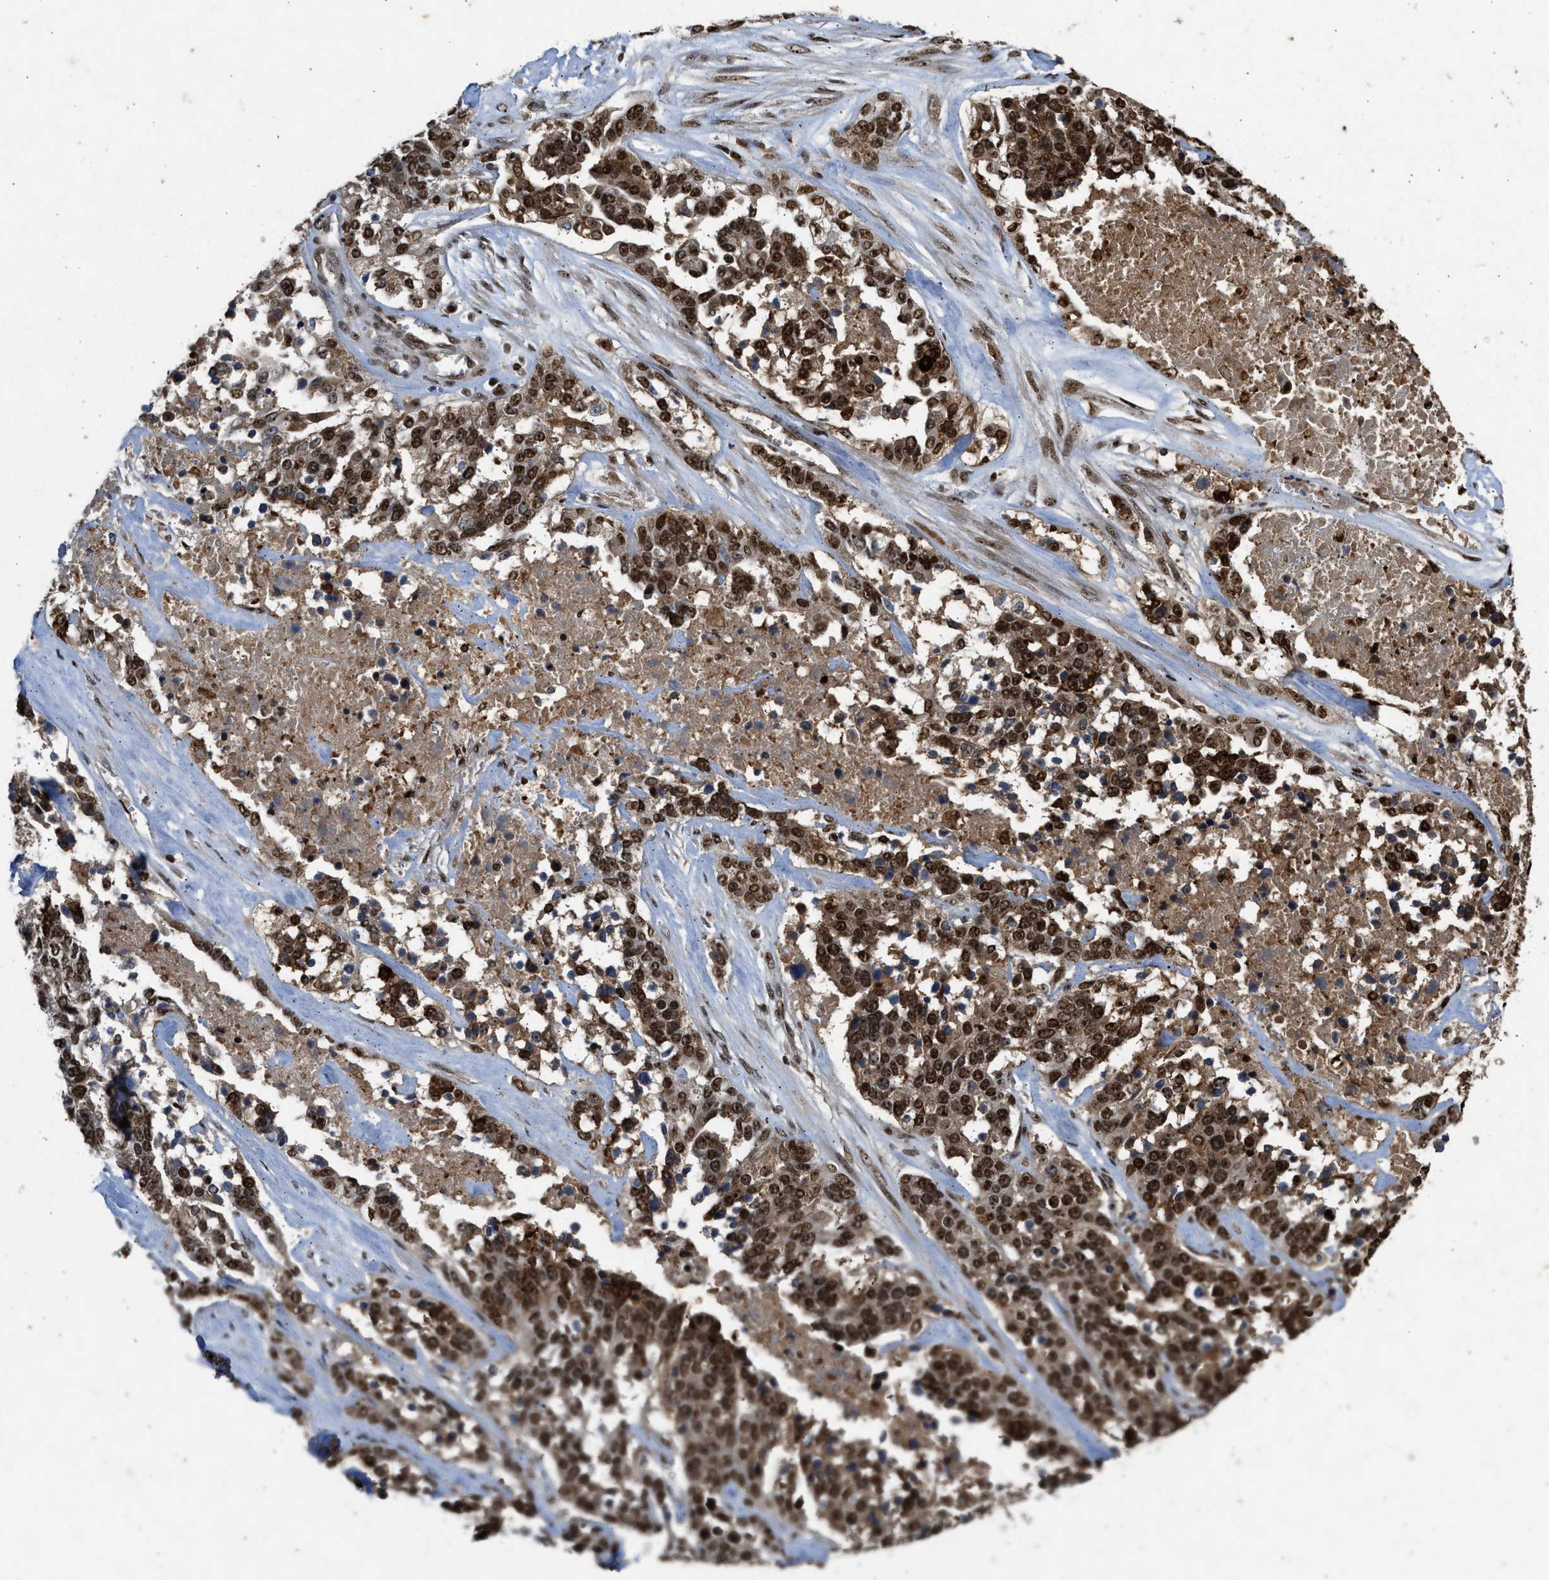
{"staining": {"intensity": "strong", "quantity": ">75%", "location": "cytoplasmic/membranous,nuclear"}, "tissue": "ovarian cancer", "cell_type": "Tumor cells", "image_type": "cancer", "snomed": [{"axis": "morphology", "description": "Cystadenocarcinoma, serous, NOS"}, {"axis": "topography", "description": "Ovary"}], "caption": "Immunohistochemistry (IHC) histopathology image of neoplastic tissue: human ovarian cancer stained using immunohistochemistry (IHC) shows high levels of strong protein expression localized specifically in the cytoplasmic/membranous and nuclear of tumor cells, appearing as a cytoplasmic/membranous and nuclear brown color.", "gene": "TFDP2", "patient": {"sex": "female", "age": 44}}